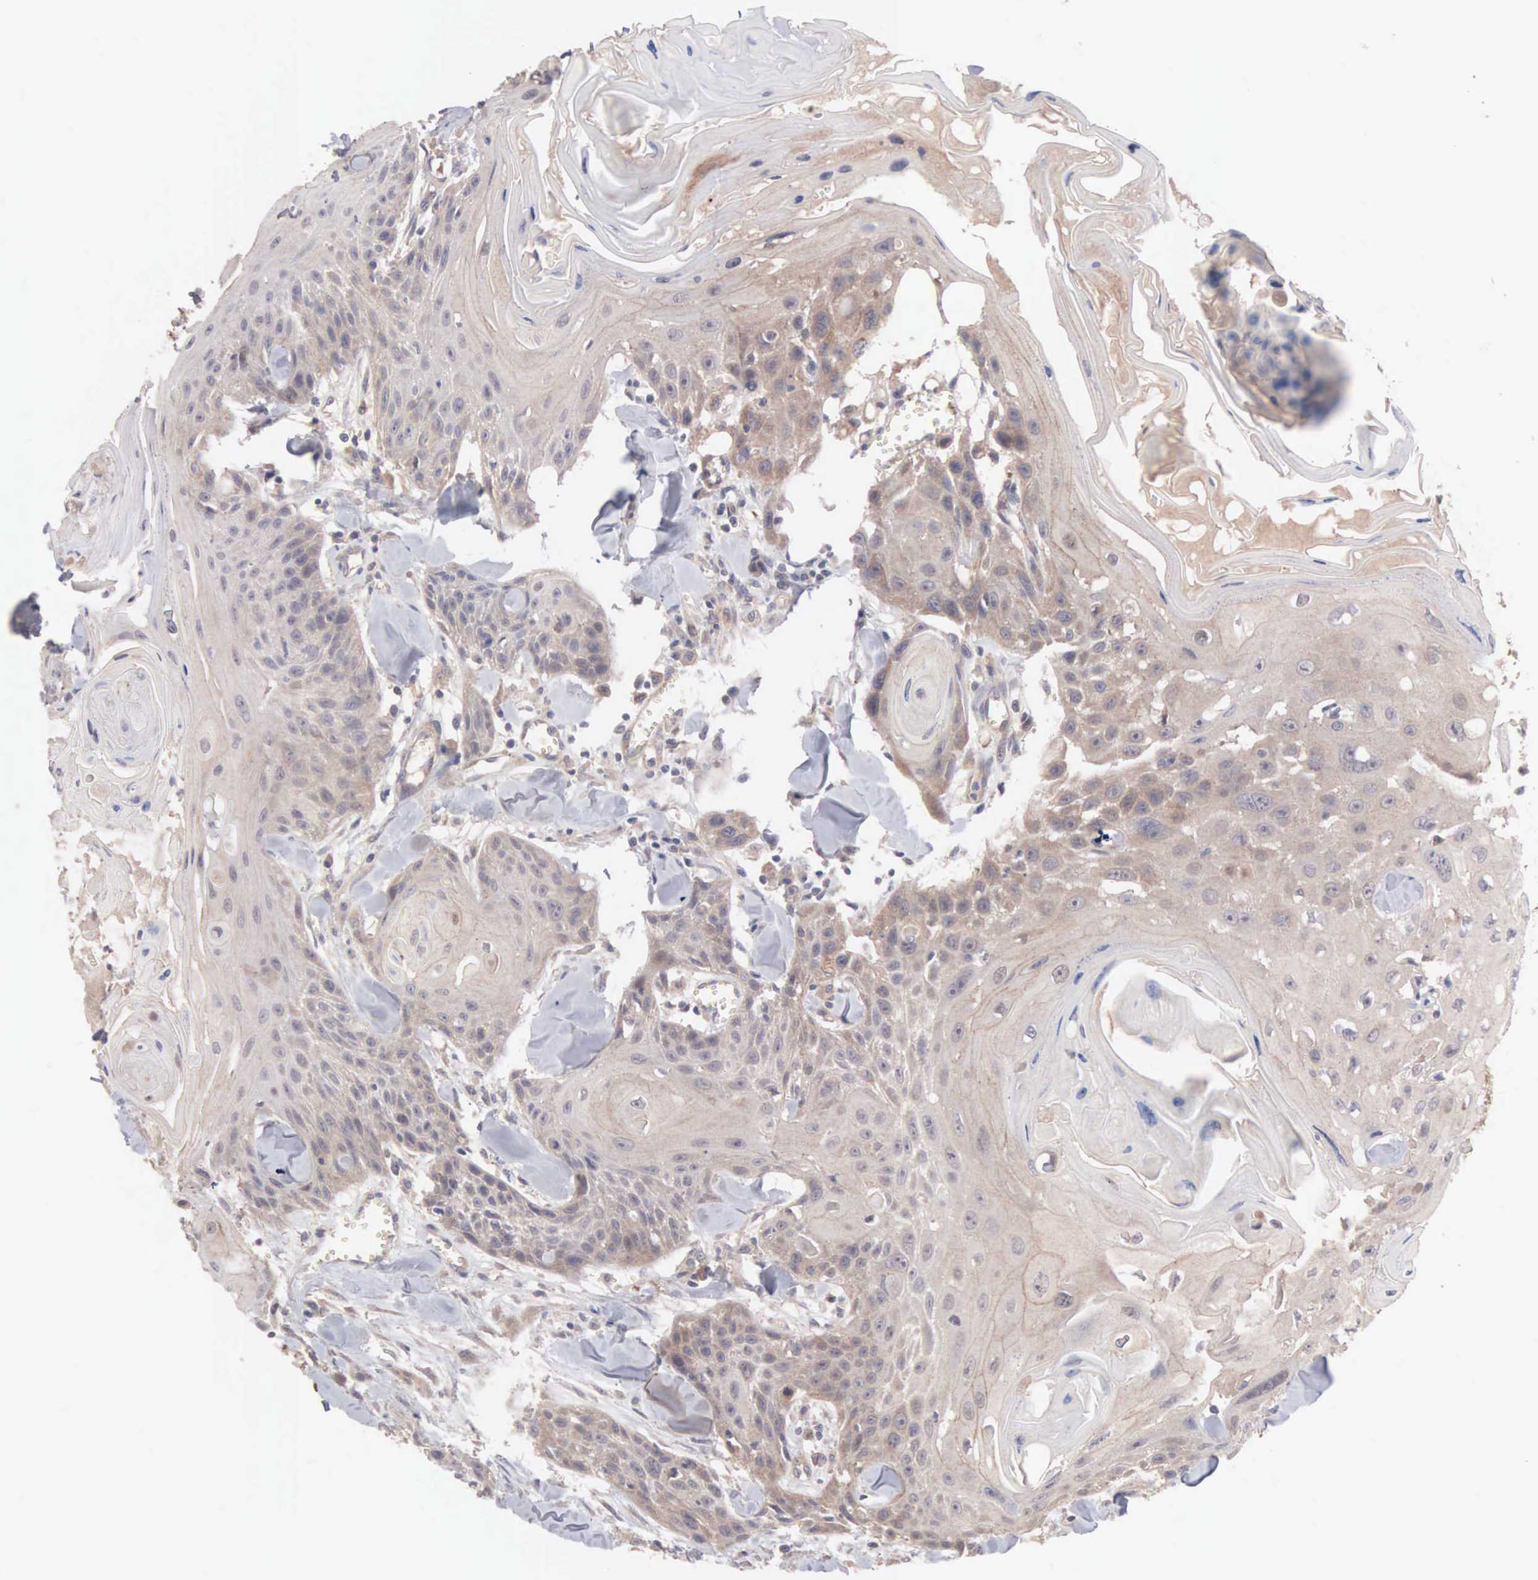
{"staining": {"intensity": "weak", "quantity": ">75%", "location": "cytoplasmic/membranous"}, "tissue": "head and neck cancer", "cell_type": "Tumor cells", "image_type": "cancer", "snomed": [{"axis": "morphology", "description": "Squamous cell carcinoma, NOS"}, {"axis": "morphology", "description": "Squamous cell carcinoma, metastatic, NOS"}, {"axis": "topography", "description": "Lymph node"}, {"axis": "topography", "description": "Salivary gland"}, {"axis": "topography", "description": "Head-Neck"}], "caption": "Immunohistochemical staining of head and neck cancer displays low levels of weak cytoplasmic/membranous positivity in approximately >75% of tumor cells.", "gene": "INF2", "patient": {"sex": "female", "age": 74}}